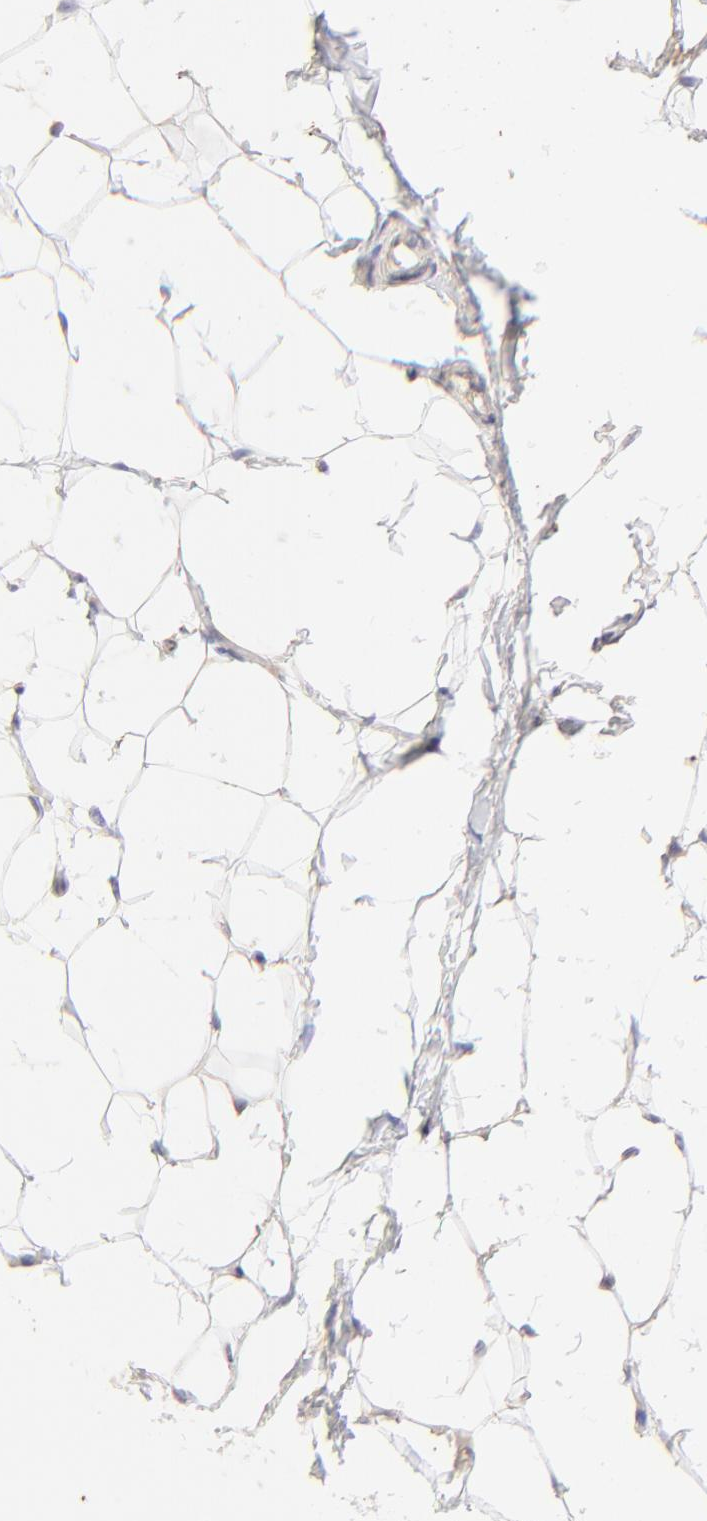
{"staining": {"intensity": "negative", "quantity": "none", "location": "none"}, "tissue": "adipose tissue", "cell_type": "Adipocytes", "image_type": "normal", "snomed": [{"axis": "morphology", "description": "Normal tissue, NOS"}, {"axis": "topography", "description": "Soft tissue"}], "caption": "DAB (3,3'-diaminobenzidine) immunohistochemical staining of normal adipose tissue displays no significant staining in adipocytes.", "gene": "TNRC6B", "patient": {"sex": "male", "age": 26}}